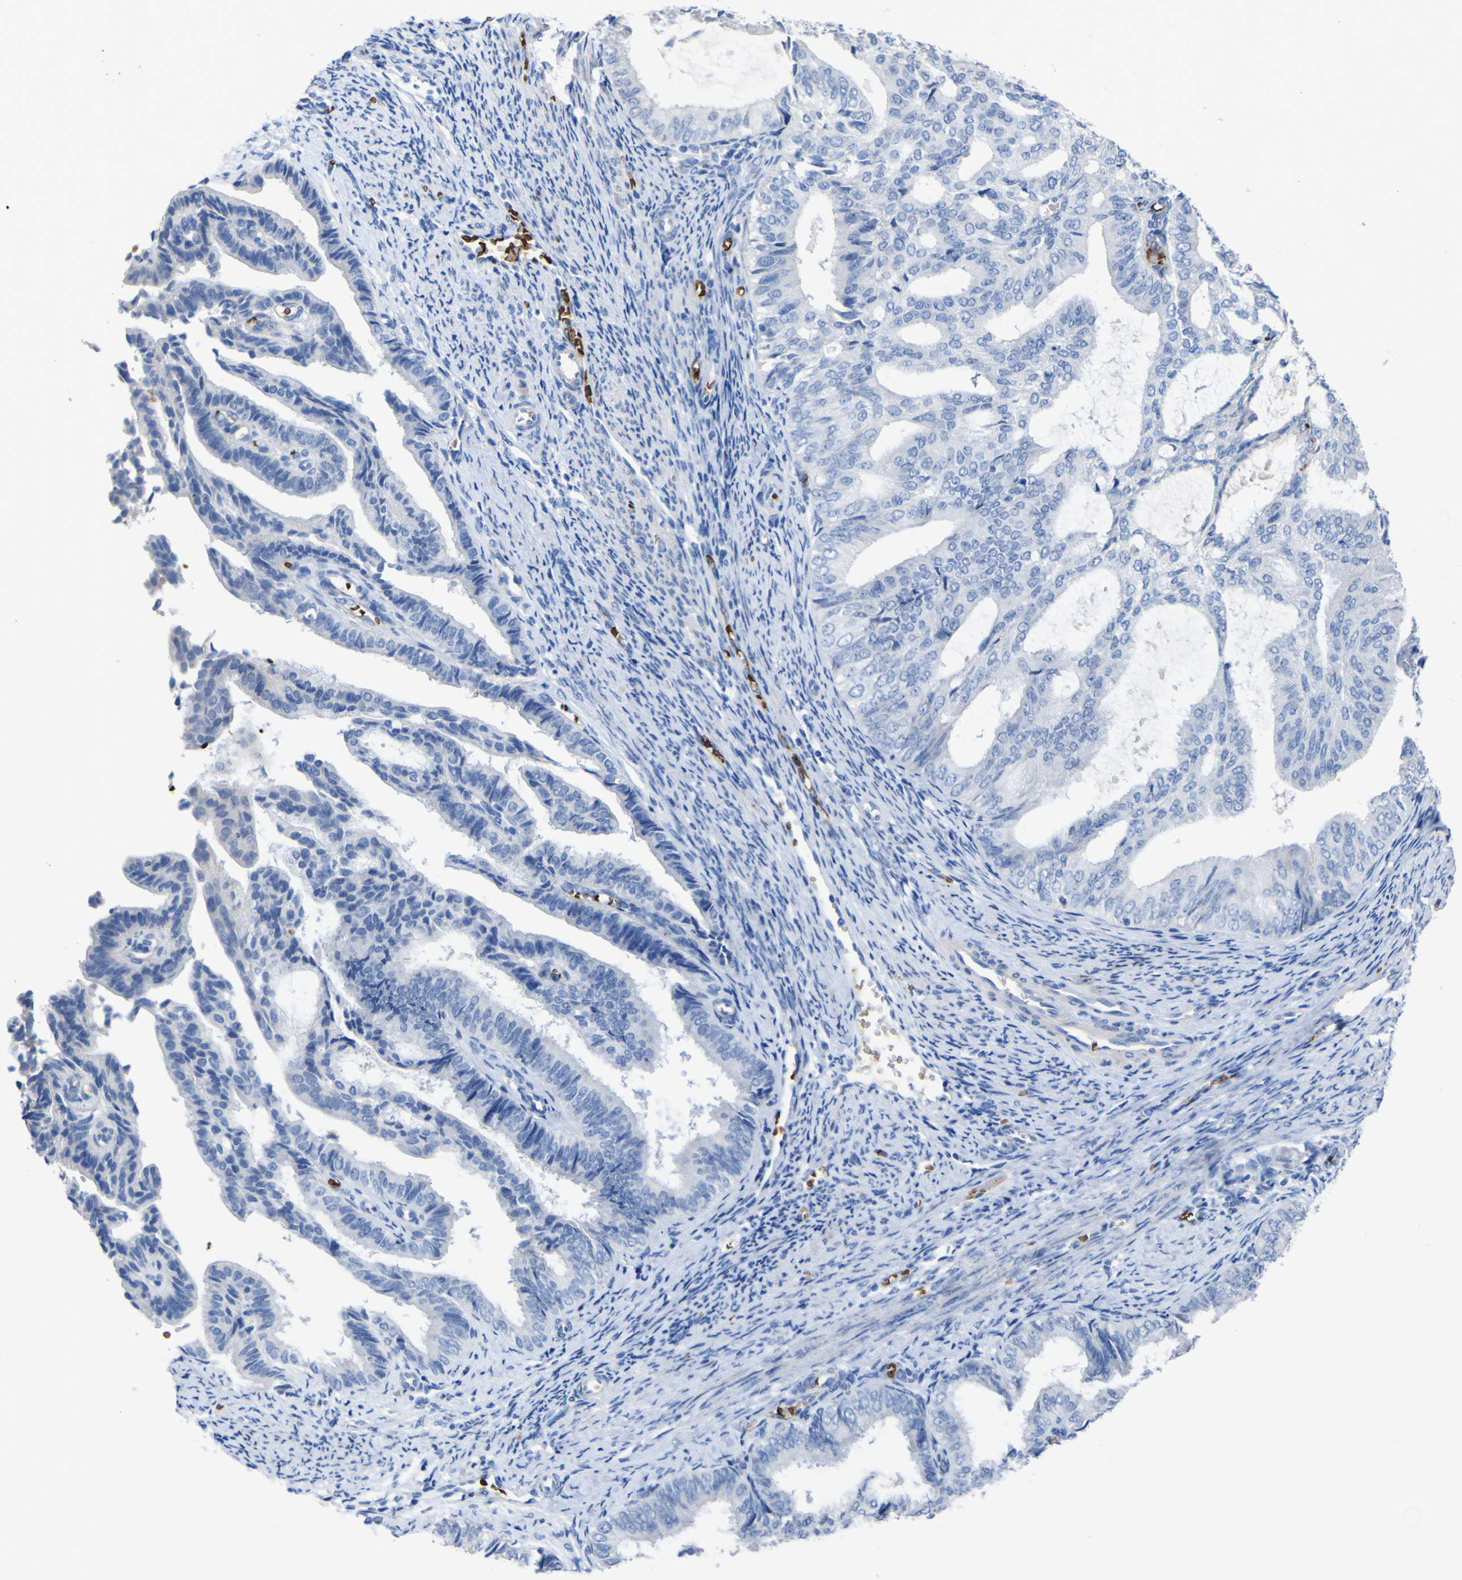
{"staining": {"intensity": "negative", "quantity": "none", "location": "none"}, "tissue": "endometrial cancer", "cell_type": "Tumor cells", "image_type": "cancer", "snomed": [{"axis": "morphology", "description": "Adenocarcinoma, NOS"}, {"axis": "topography", "description": "Endometrium"}], "caption": "A high-resolution histopathology image shows immunohistochemistry staining of endometrial cancer (adenocarcinoma), which shows no significant staining in tumor cells.", "gene": "GCM1", "patient": {"sex": "female", "age": 58}}